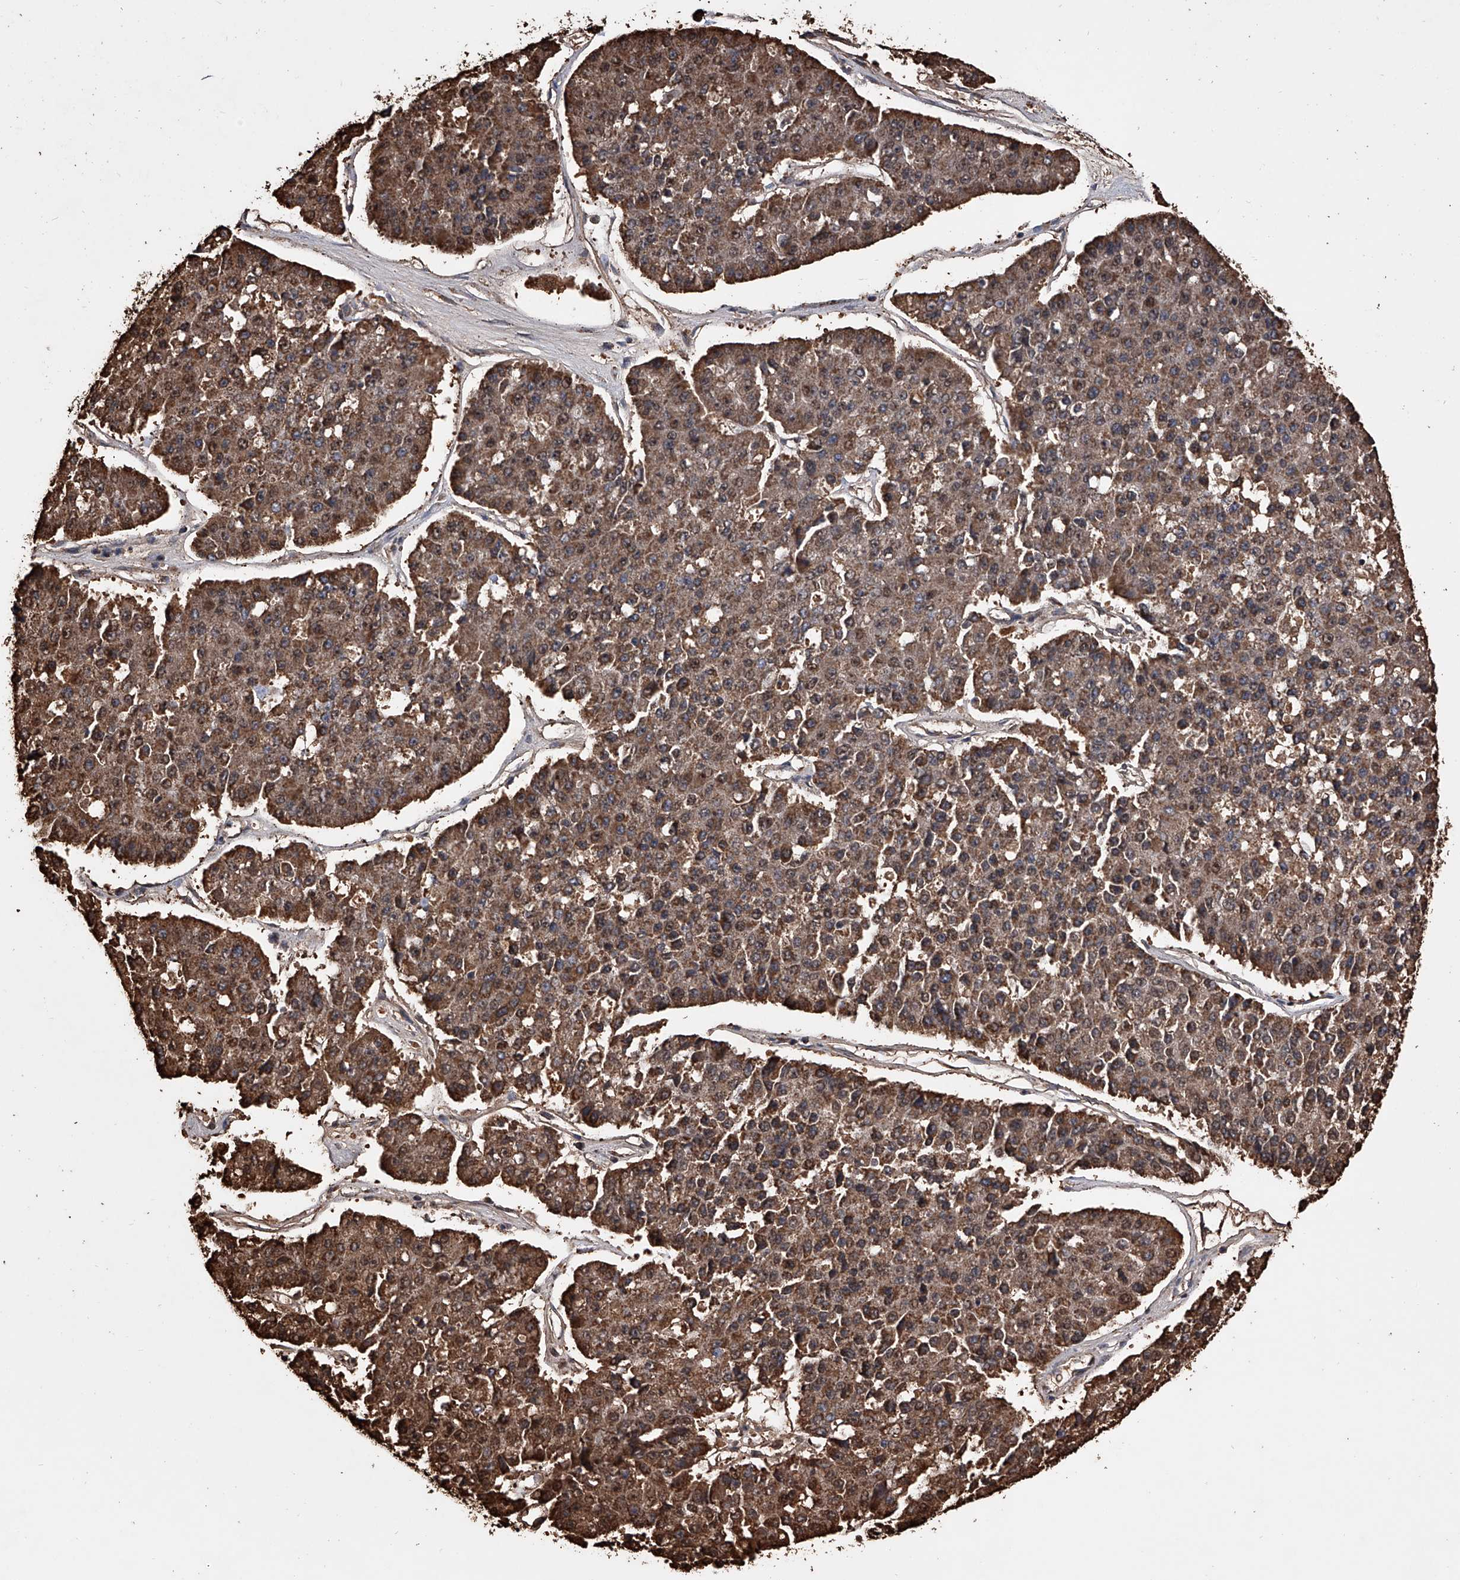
{"staining": {"intensity": "moderate", "quantity": ">75%", "location": "cytoplasmic/membranous"}, "tissue": "pancreatic cancer", "cell_type": "Tumor cells", "image_type": "cancer", "snomed": [{"axis": "morphology", "description": "Adenocarcinoma, NOS"}, {"axis": "topography", "description": "Pancreas"}], "caption": "A brown stain shows moderate cytoplasmic/membranous positivity of a protein in human pancreatic cancer tumor cells.", "gene": "SMPDL3A", "patient": {"sex": "male", "age": 50}}